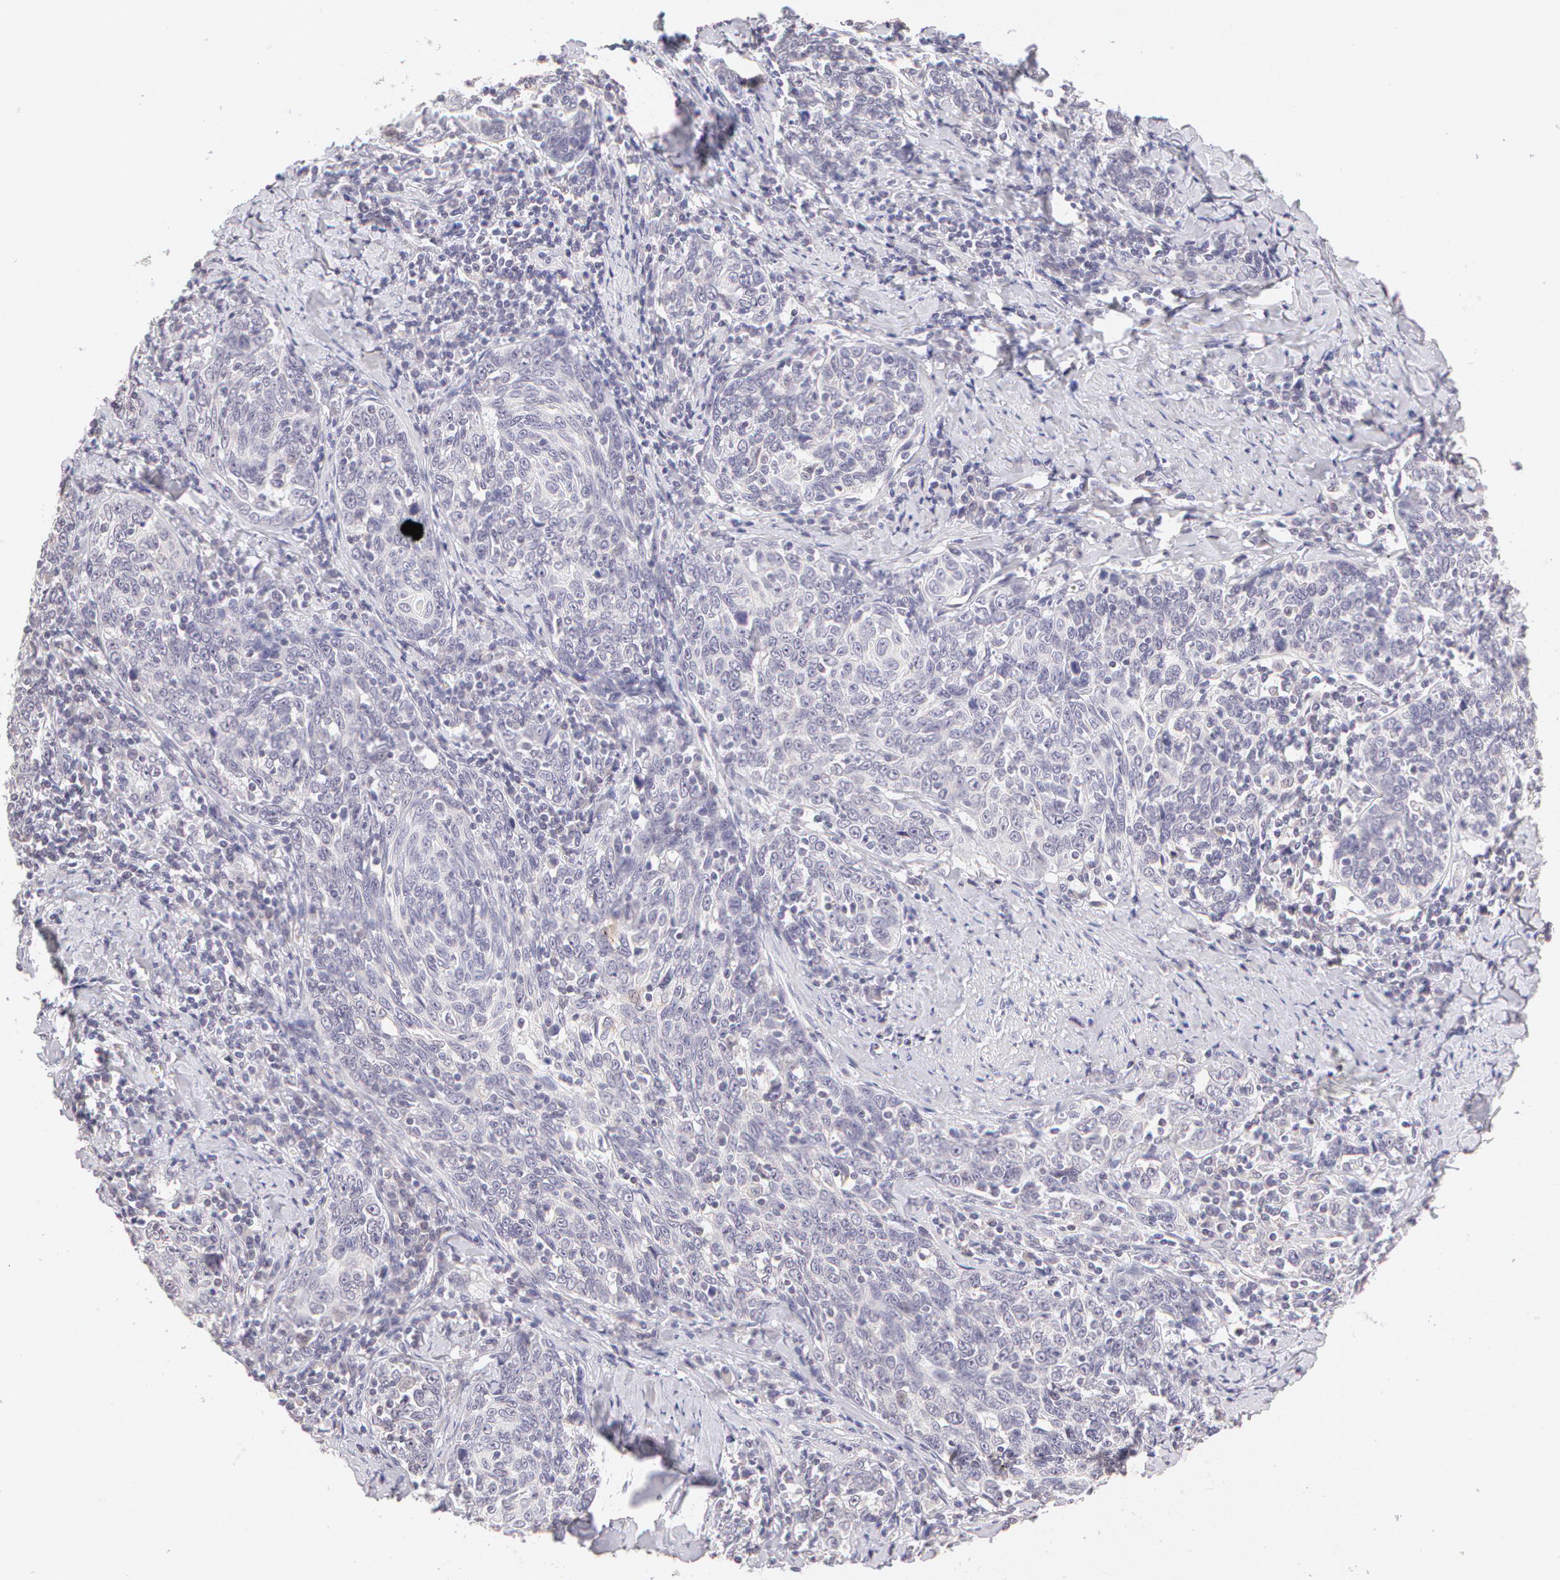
{"staining": {"intensity": "negative", "quantity": "none", "location": "none"}, "tissue": "cervical cancer", "cell_type": "Tumor cells", "image_type": "cancer", "snomed": [{"axis": "morphology", "description": "Squamous cell carcinoma, NOS"}, {"axis": "topography", "description": "Cervix"}], "caption": "This is an immunohistochemistry histopathology image of human squamous cell carcinoma (cervical). There is no staining in tumor cells.", "gene": "ZNF597", "patient": {"sex": "female", "age": 41}}